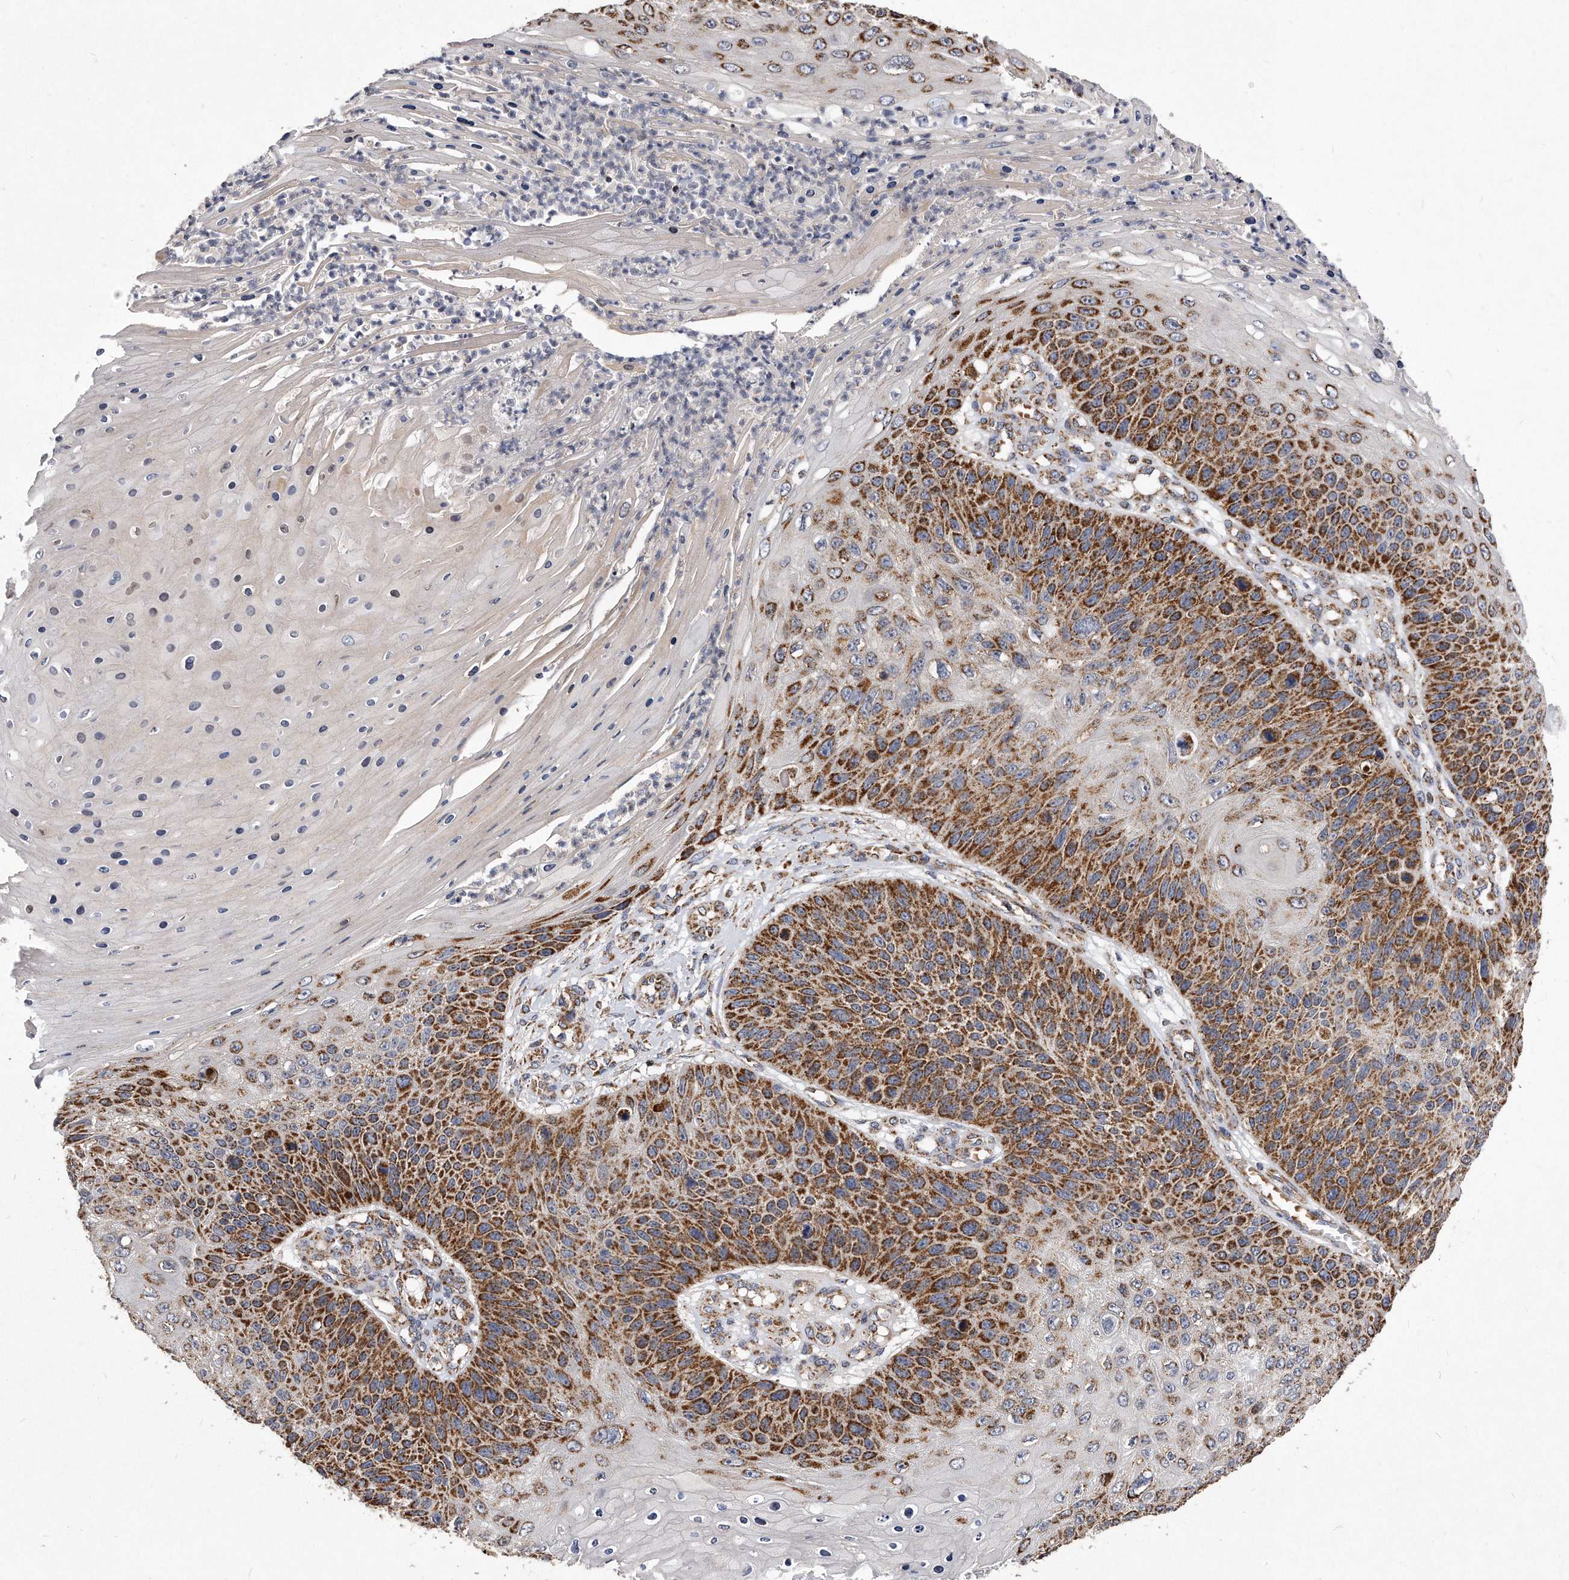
{"staining": {"intensity": "strong", "quantity": ">75%", "location": "cytoplasmic/membranous"}, "tissue": "skin cancer", "cell_type": "Tumor cells", "image_type": "cancer", "snomed": [{"axis": "morphology", "description": "Squamous cell carcinoma, NOS"}, {"axis": "topography", "description": "Skin"}], "caption": "Approximately >75% of tumor cells in human skin cancer reveal strong cytoplasmic/membranous protein expression as visualized by brown immunohistochemical staining.", "gene": "PPP5C", "patient": {"sex": "female", "age": 88}}